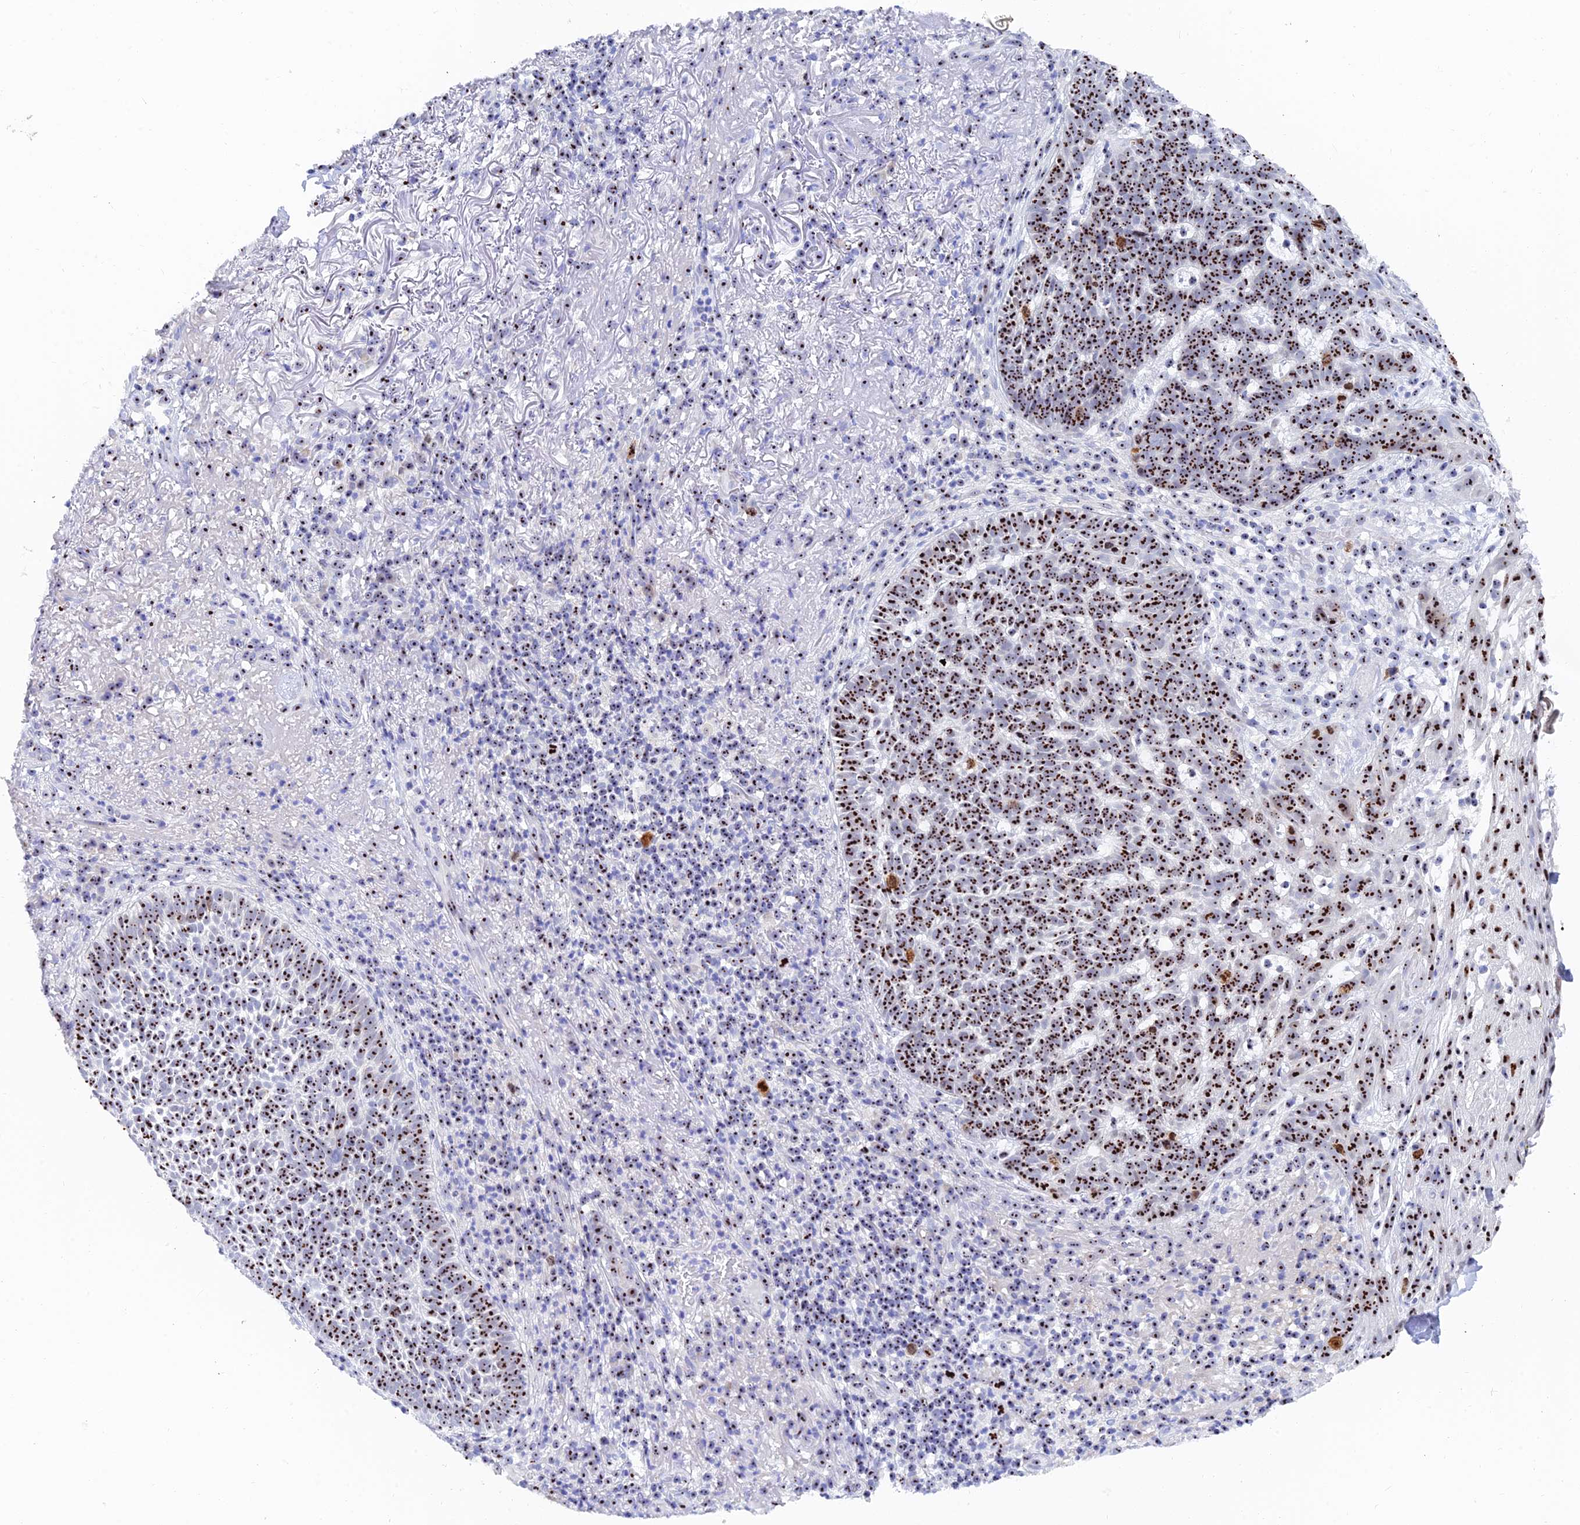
{"staining": {"intensity": "strong", "quantity": ">75%", "location": "nuclear"}, "tissue": "skin cancer", "cell_type": "Tumor cells", "image_type": "cancer", "snomed": [{"axis": "morphology", "description": "Basal cell carcinoma"}, {"axis": "topography", "description": "Skin"}], "caption": "This is an image of IHC staining of basal cell carcinoma (skin), which shows strong expression in the nuclear of tumor cells.", "gene": "RSL1D1", "patient": {"sex": "female", "age": 78}}